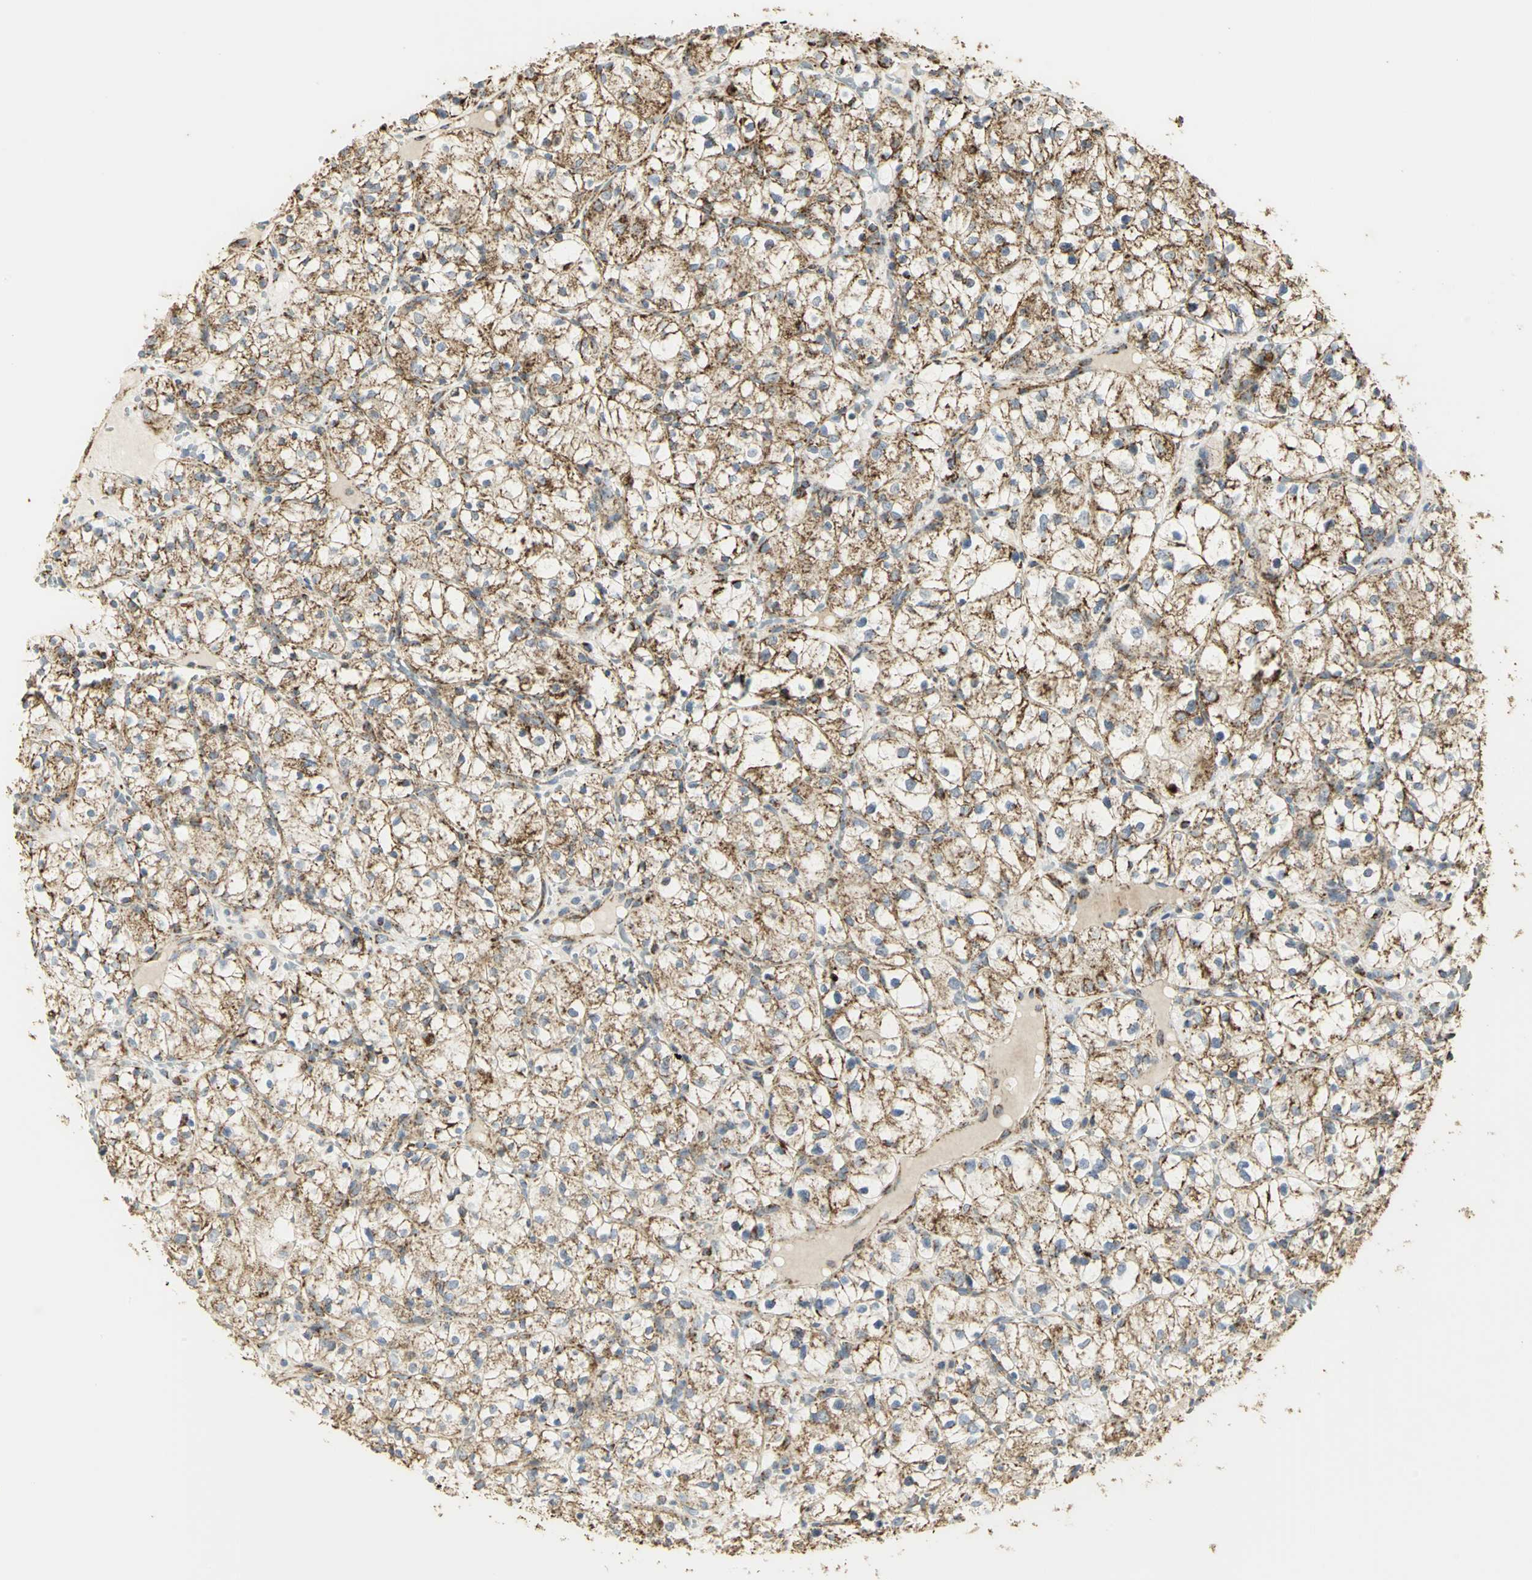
{"staining": {"intensity": "moderate", "quantity": ">75%", "location": "cytoplasmic/membranous"}, "tissue": "renal cancer", "cell_type": "Tumor cells", "image_type": "cancer", "snomed": [{"axis": "morphology", "description": "Adenocarcinoma, NOS"}, {"axis": "topography", "description": "Kidney"}], "caption": "Adenocarcinoma (renal) stained with a protein marker reveals moderate staining in tumor cells.", "gene": "VDAC1", "patient": {"sex": "female", "age": 60}}